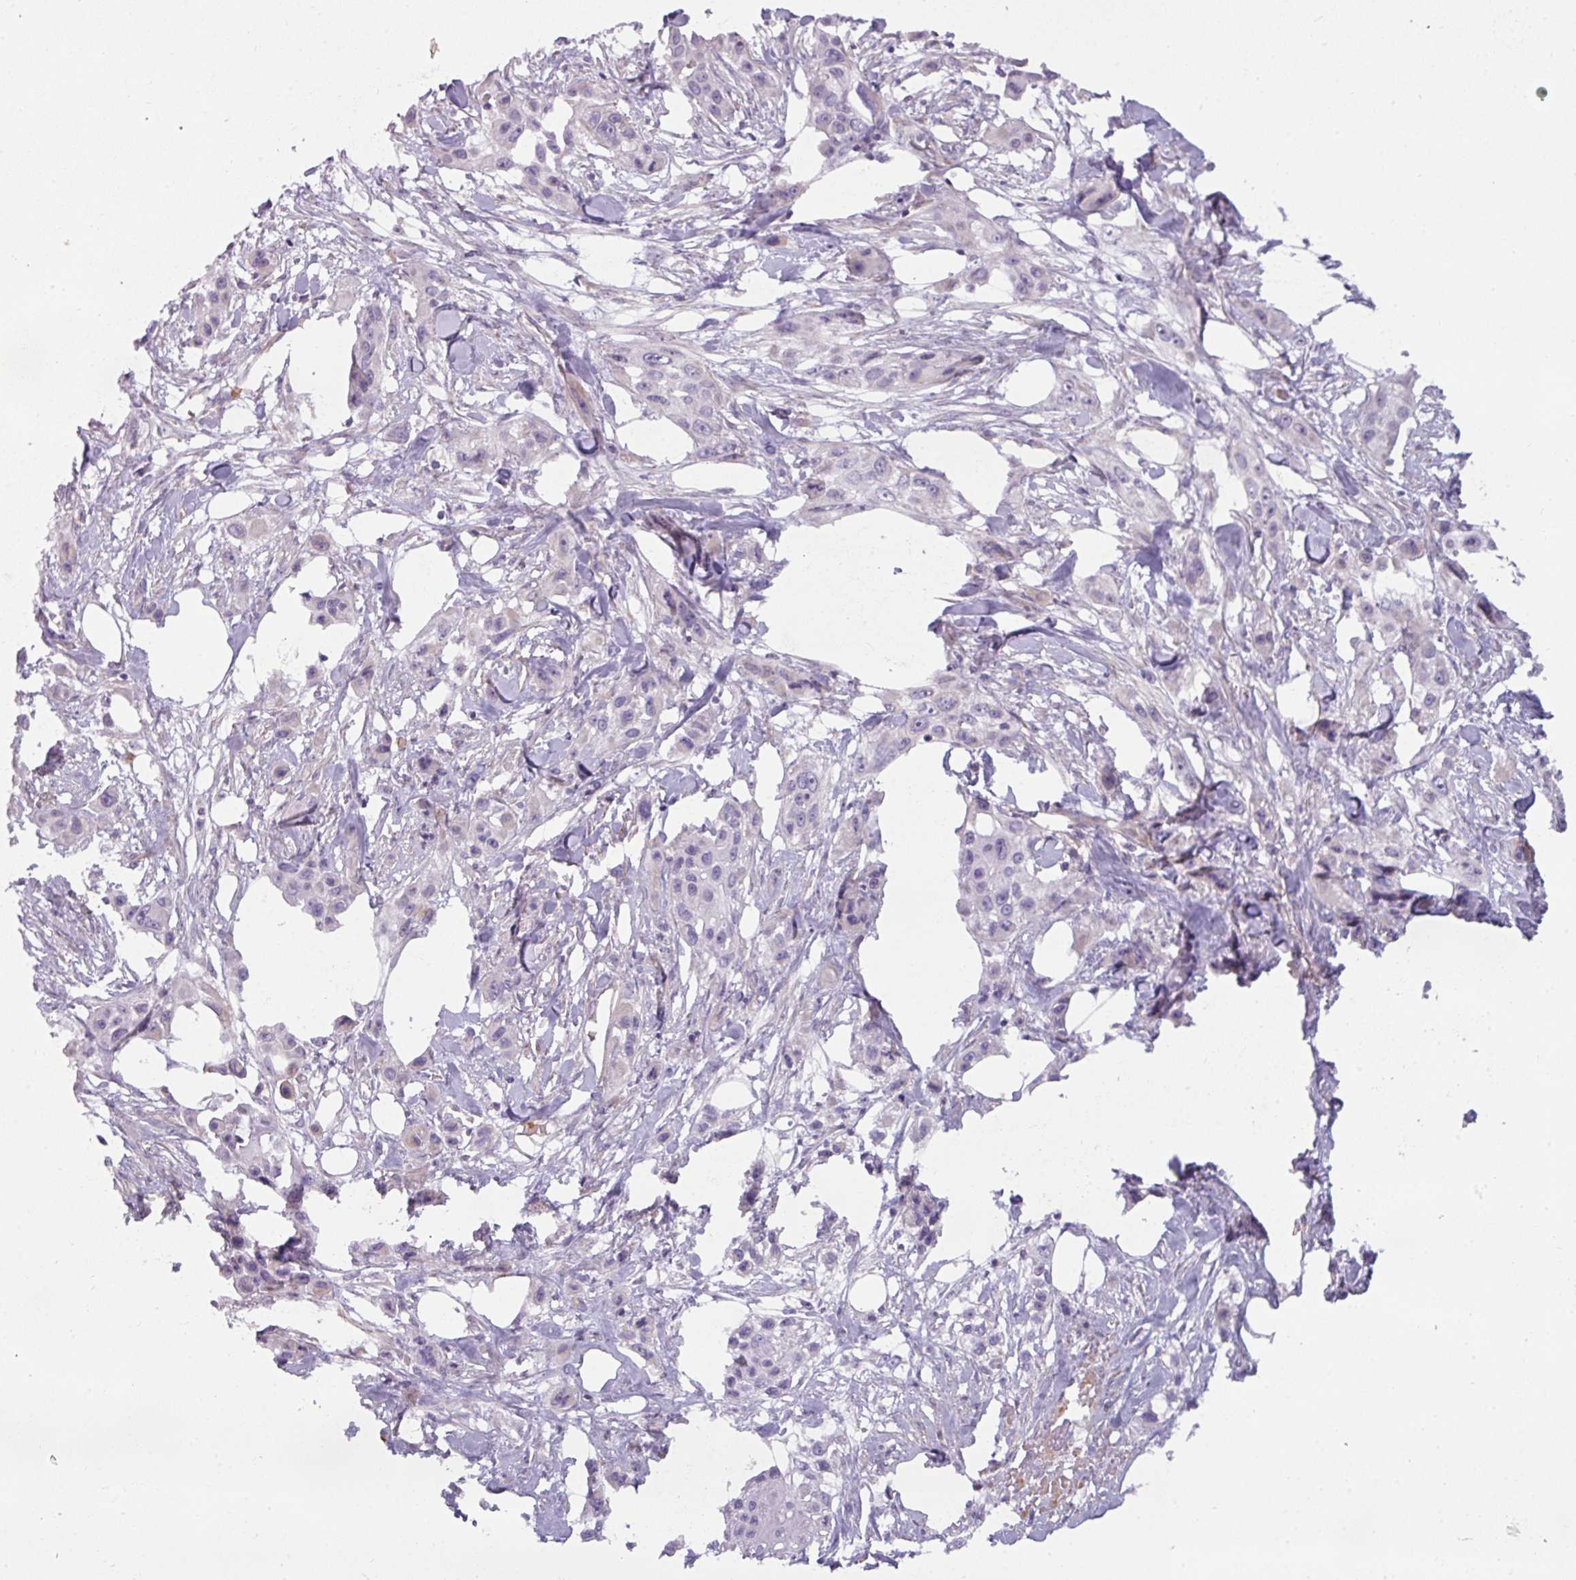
{"staining": {"intensity": "negative", "quantity": "none", "location": "none"}, "tissue": "skin cancer", "cell_type": "Tumor cells", "image_type": "cancer", "snomed": [{"axis": "morphology", "description": "Squamous cell carcinoma, NOS"}, {"axis": "topography", "description": "Skin"}], "caption": "Tumor cells are negative for brown protein staining in skin cancer.", "gene": "BUD23", "patient": {"sex": "male", "age": 63}}